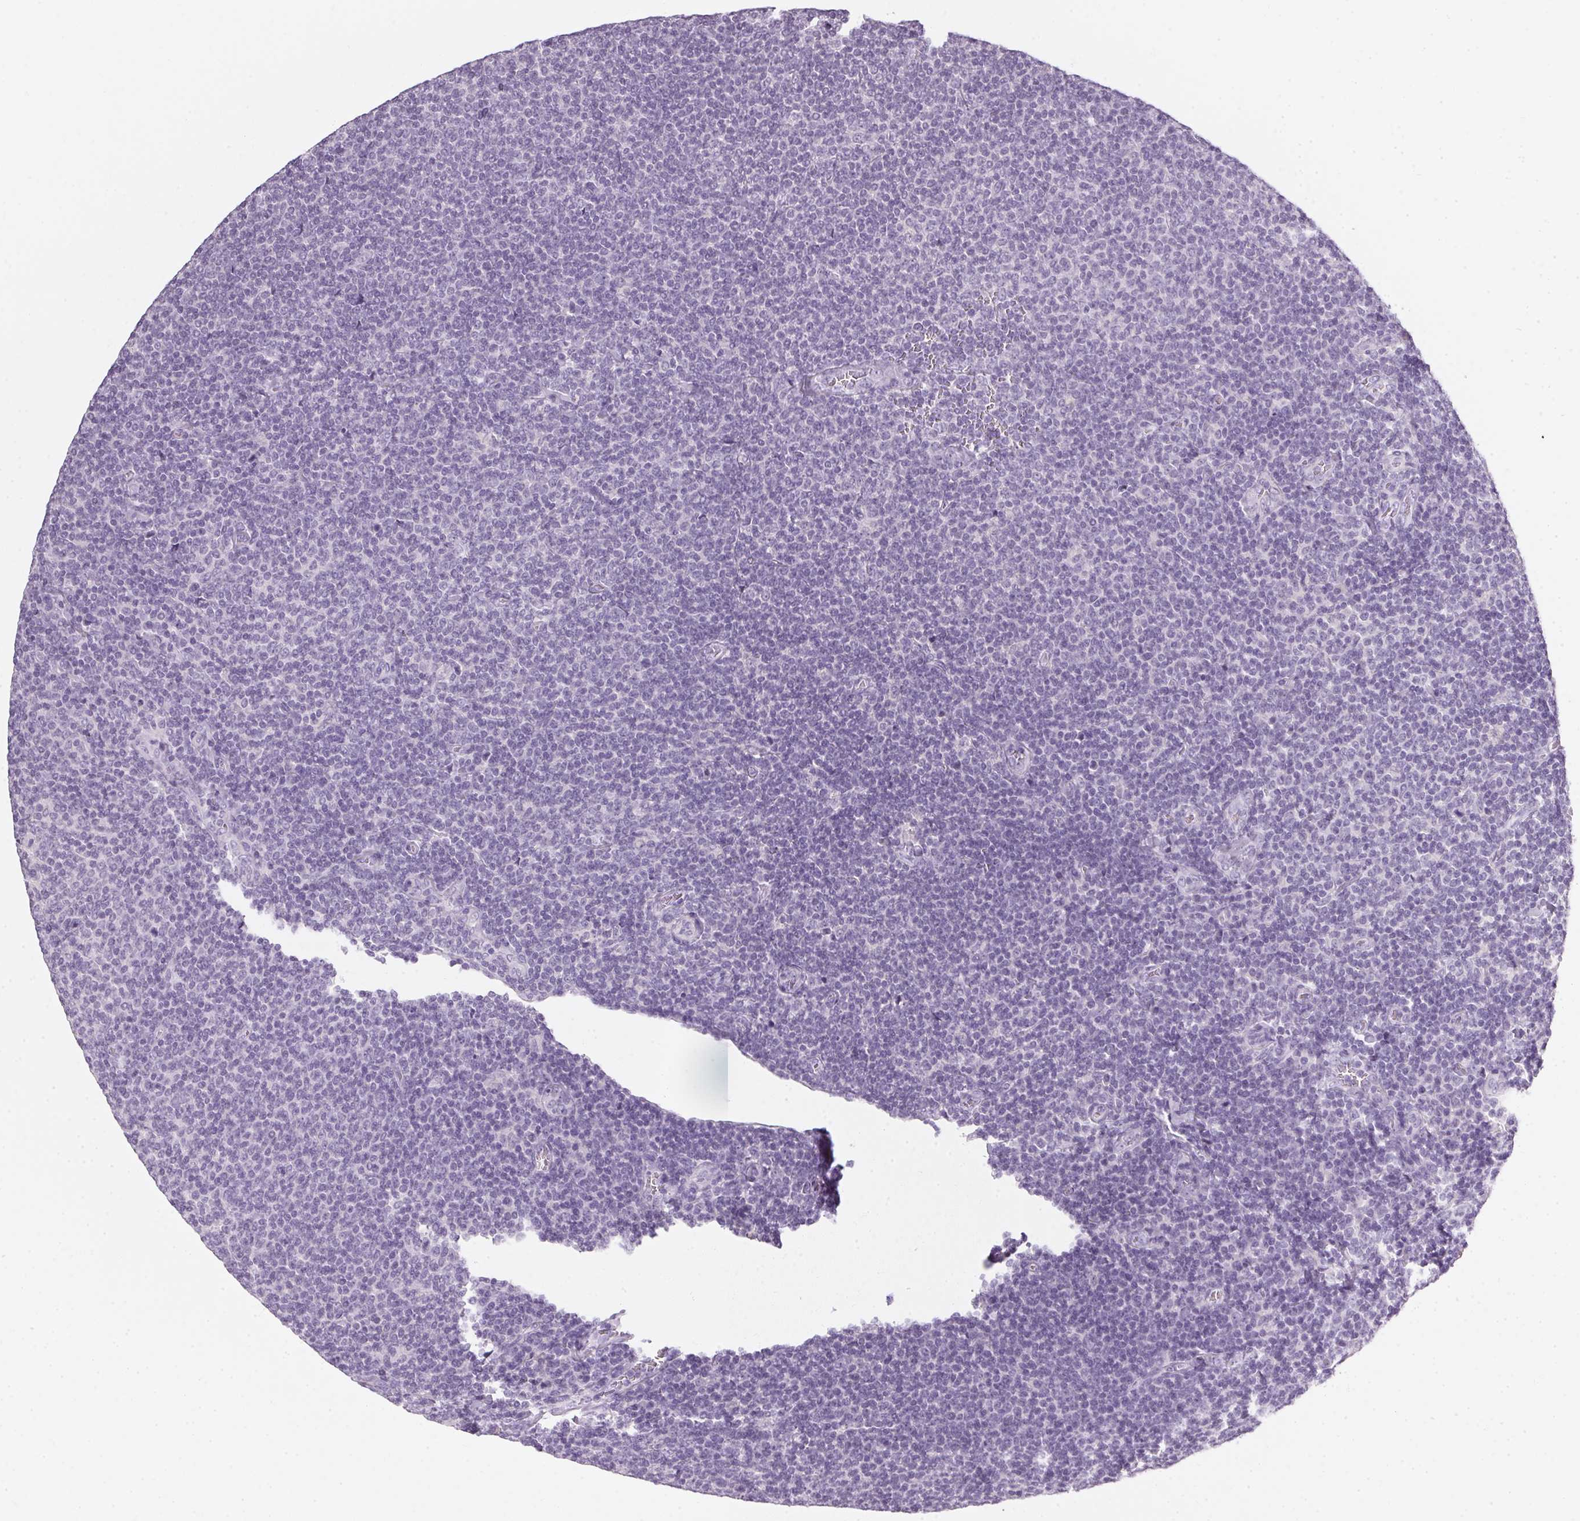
{"staining": {"intensity": "negative", "quantity": "none", "location": "none"}, "tissue": "lymphoma", "cell_type": "Tumor cells", "image_type": "cancer", "snomed": [{"axis": "morphology", "description": "Malignant lymphoma, non-Hodgkin's type, Low grade"}, {"axis": "topography", "description": "Lymph node"}], "caption": "Image shows no significant protein staining in tumor cells of lymphoma. The staining was performed using DAB to visualize the protein expression in brown, while the nuclei were stained in blue with hematoxylin (Magnification: 20x).", "gene": "TMEM72", "patient": {"sex": "male", "age": 52}}